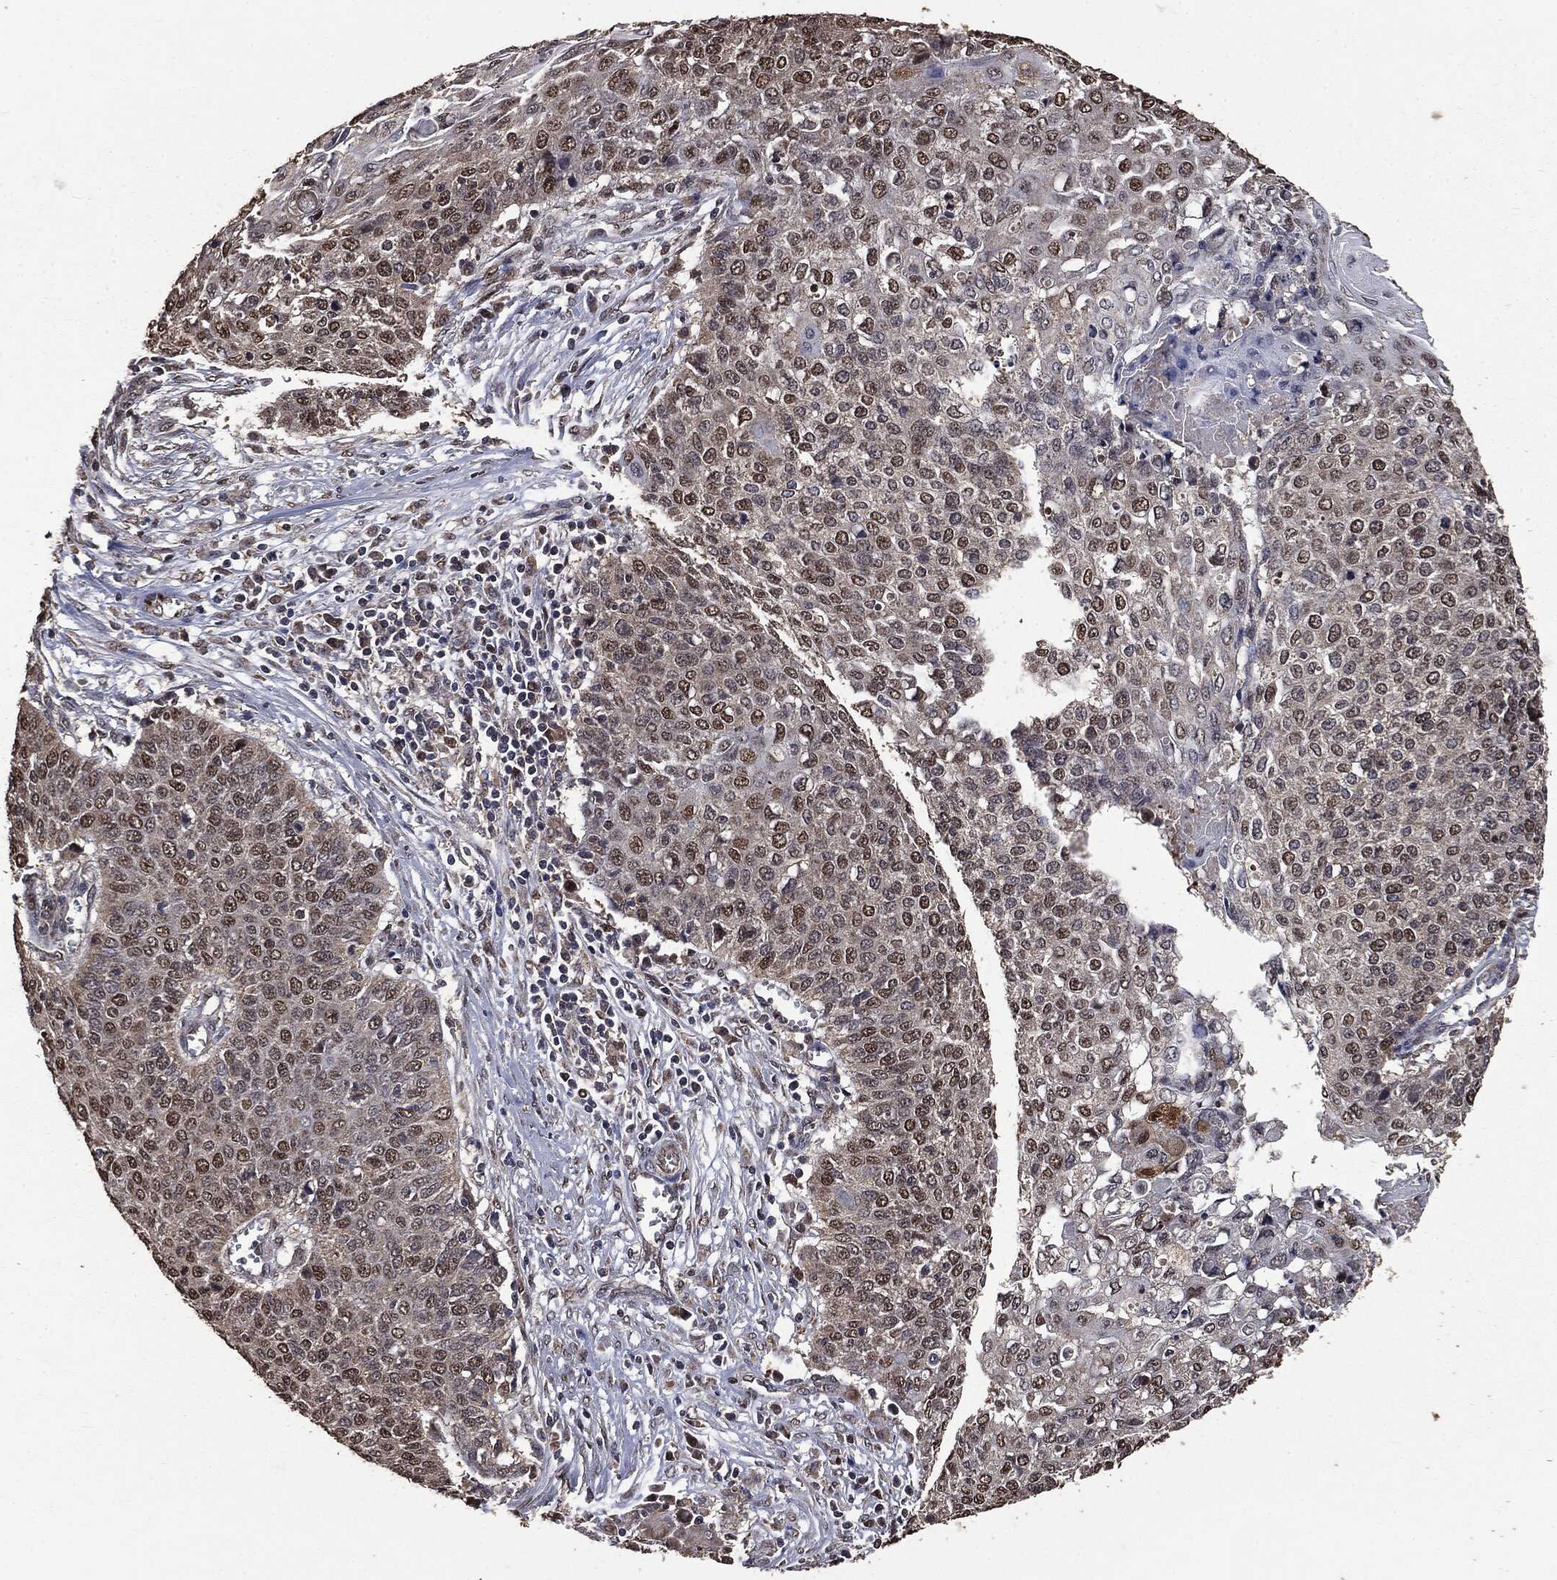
{"staining": {"intensity": "moderate", "quantity": "25%-75%", "location": "nuclear"}, "tissue": "cervical cancer", "cell_type": "Tumor cells", "image_type": "cancer", "snomed": [{"axis": "morphology", "description": "Squamous cell carcinoma, NOS"}, {"axis": "topography", "description": "Cervix"}], "caption": "Approximately 25%-75% of tumor cells in cervical cancer display moderate nuclear protein positivity as visualized by brown immunohistochemical staining.", "gene": "PPP6R2", "patient": {"sex": "female", "age": 39}}